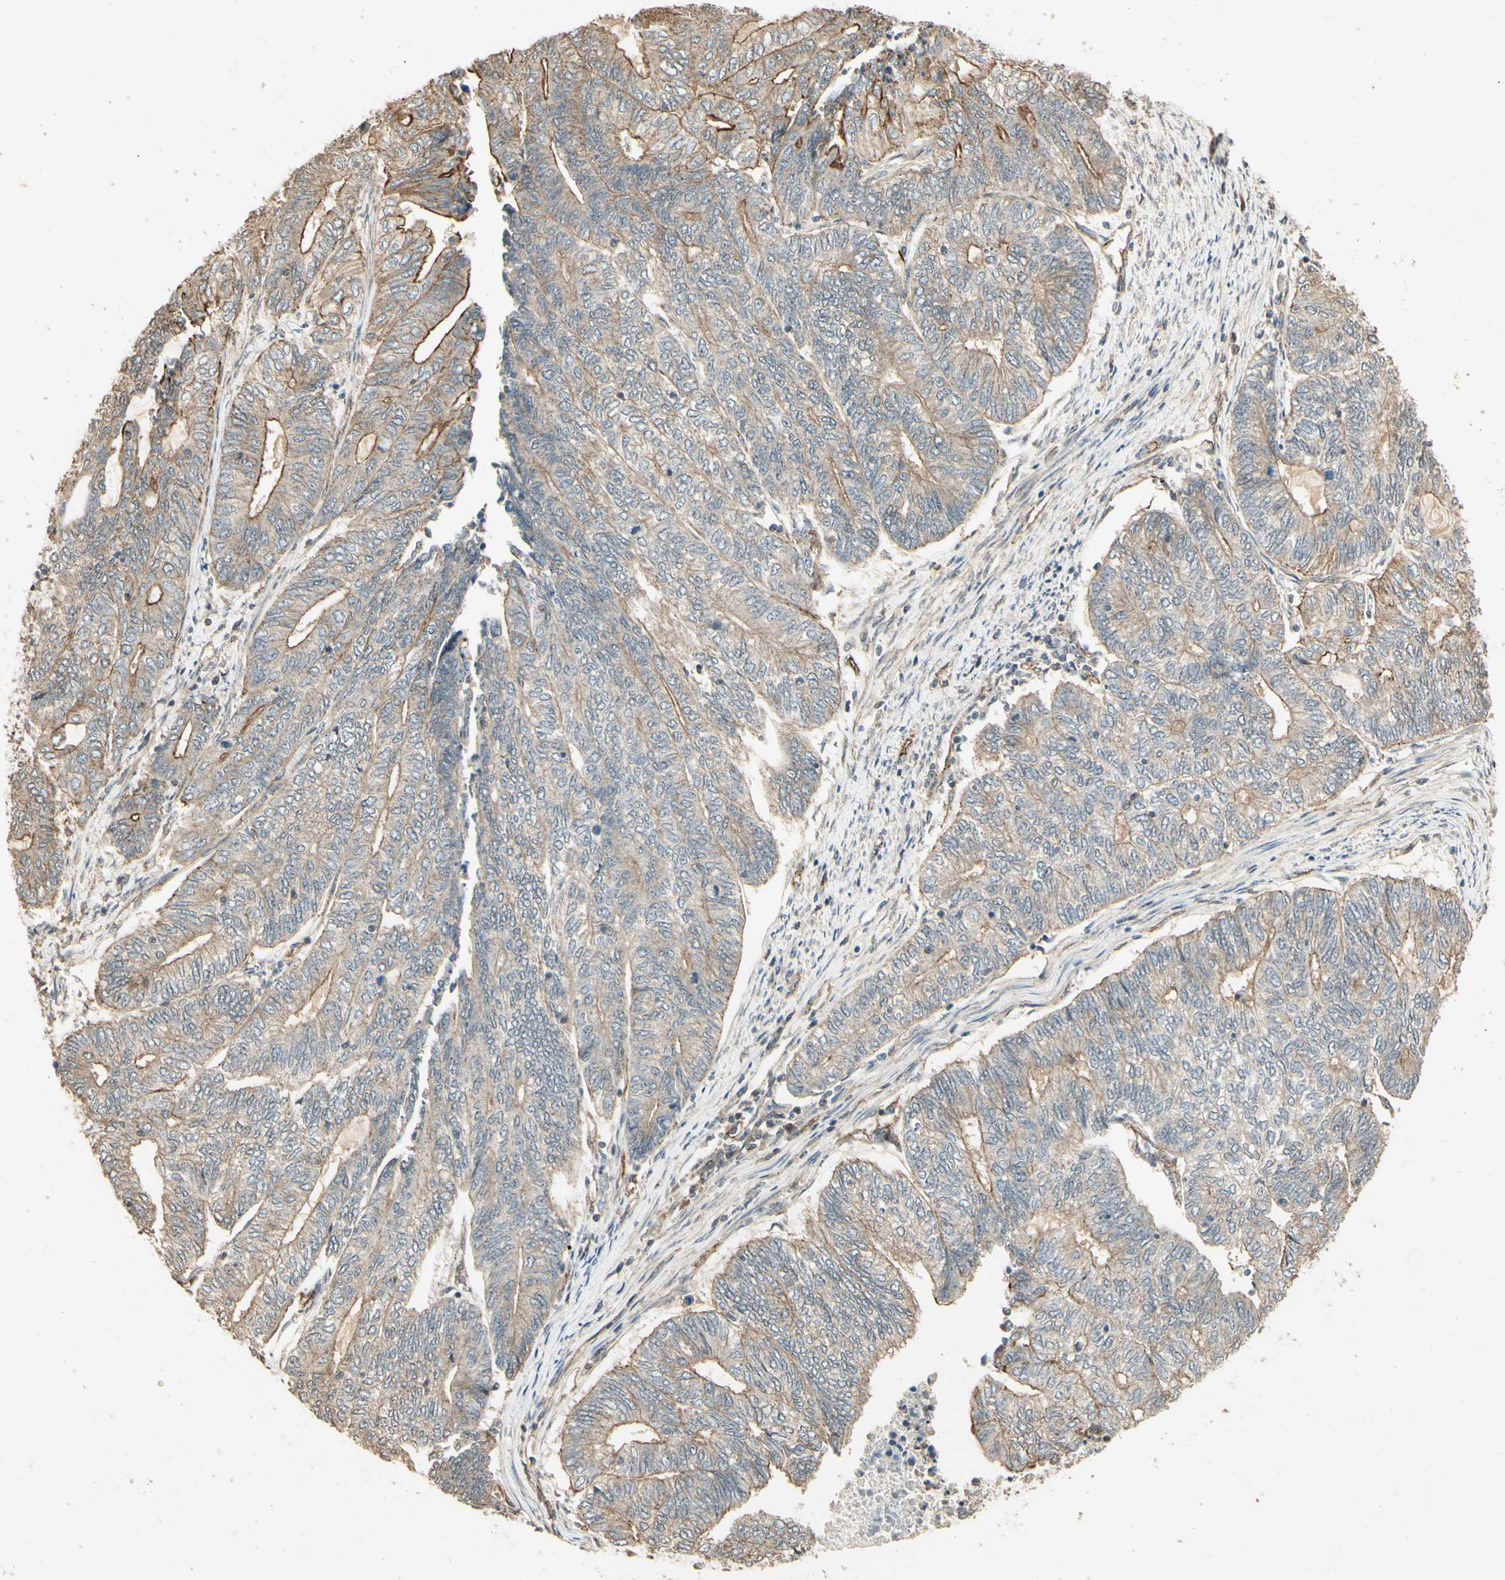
{"staining": {"intensity": "weak", "quantity": ">75%", "location": "cytoplasmic/membranous"}, "tissue": "endometrial cancer", "cell_type": "Tumor cells", "image_type": "cancer", "snomed": [{"axis": "morphology", "description": "Adenocarcinoma, NOS"}, {"axis": "topography", "description": "Uterus"}, {"axis": "topography", "description": "Endometrium"}], "caption": "This photomicrograph demonstrates immunohistochemistry staining of endometrial cancer, with low weak cytoplasmic/membranous positivity in about >75% of tumor cells.", "gene": "RNF180", "patient": {"sex": "female", "age": 70}}